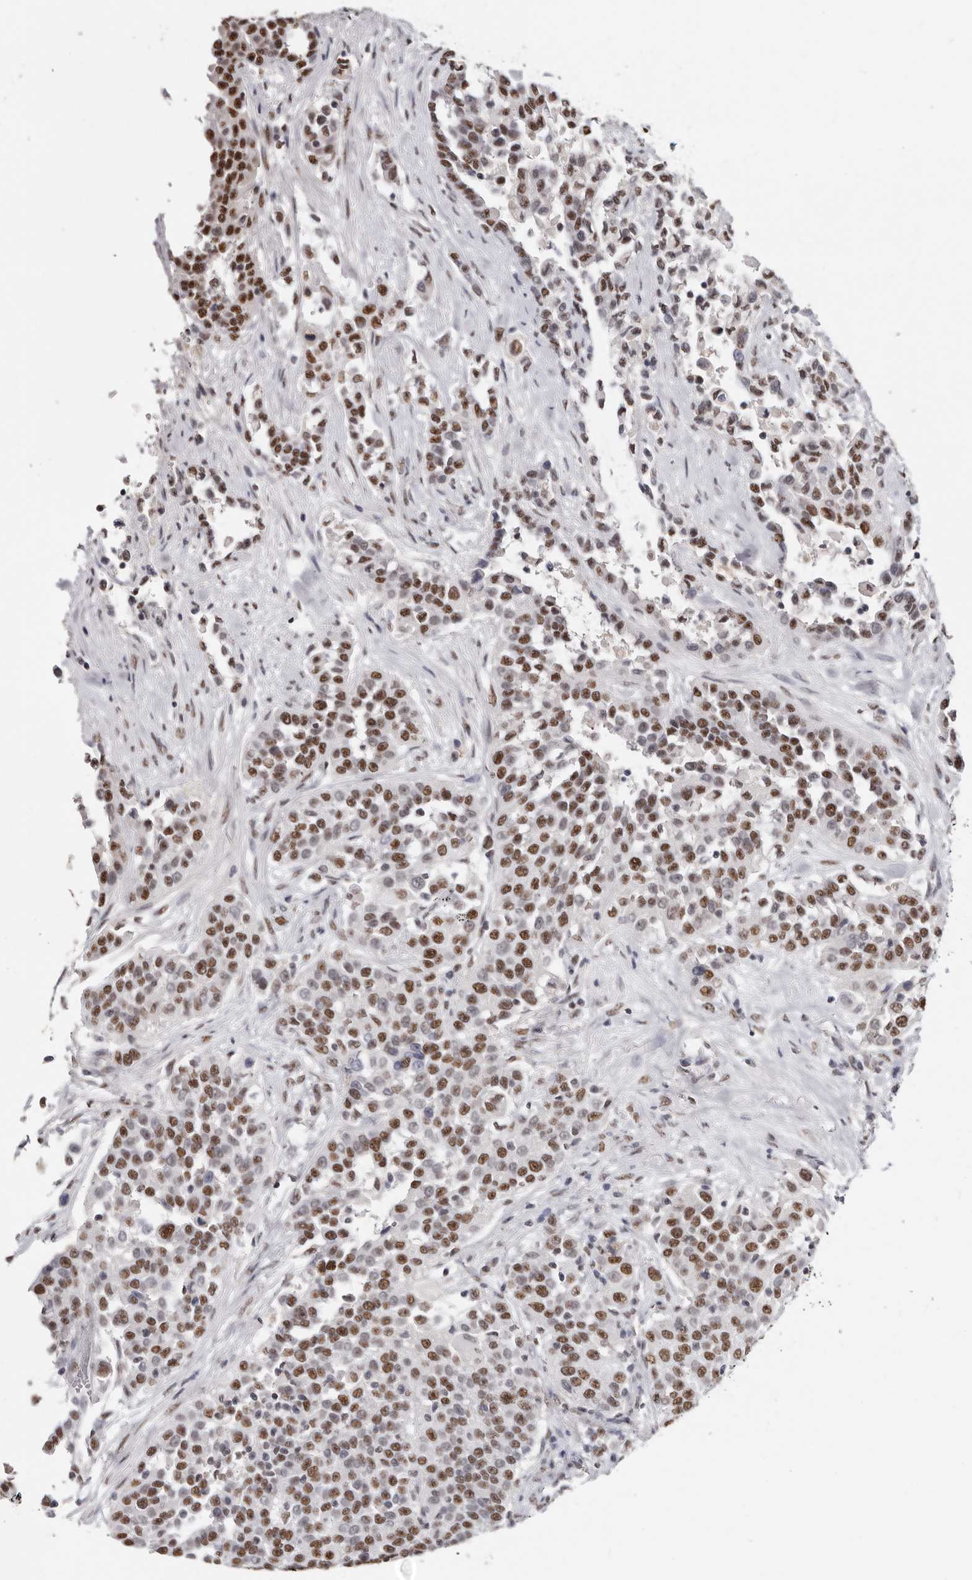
{"staining": {"intensity": "strong", "quantity": ">75%", "location": "nuclear"}, "tissue": "urothelial cancer", "cell_type": "Tumor cells", "image_type": "cancer", "snomed": [{"axis": "morphology", "description": "Urothelial carcinoma, High grade"}, {"axis": "topography", "description": "Urinary bladder"}], "caption": "High-grade urothelial carcinoma stained for a protein (brown) reveals strong nuclear positive expression in about >75% of tumor cells.", "gene": "SCAF4", "patient": {"sex": "female", "age": 80}}